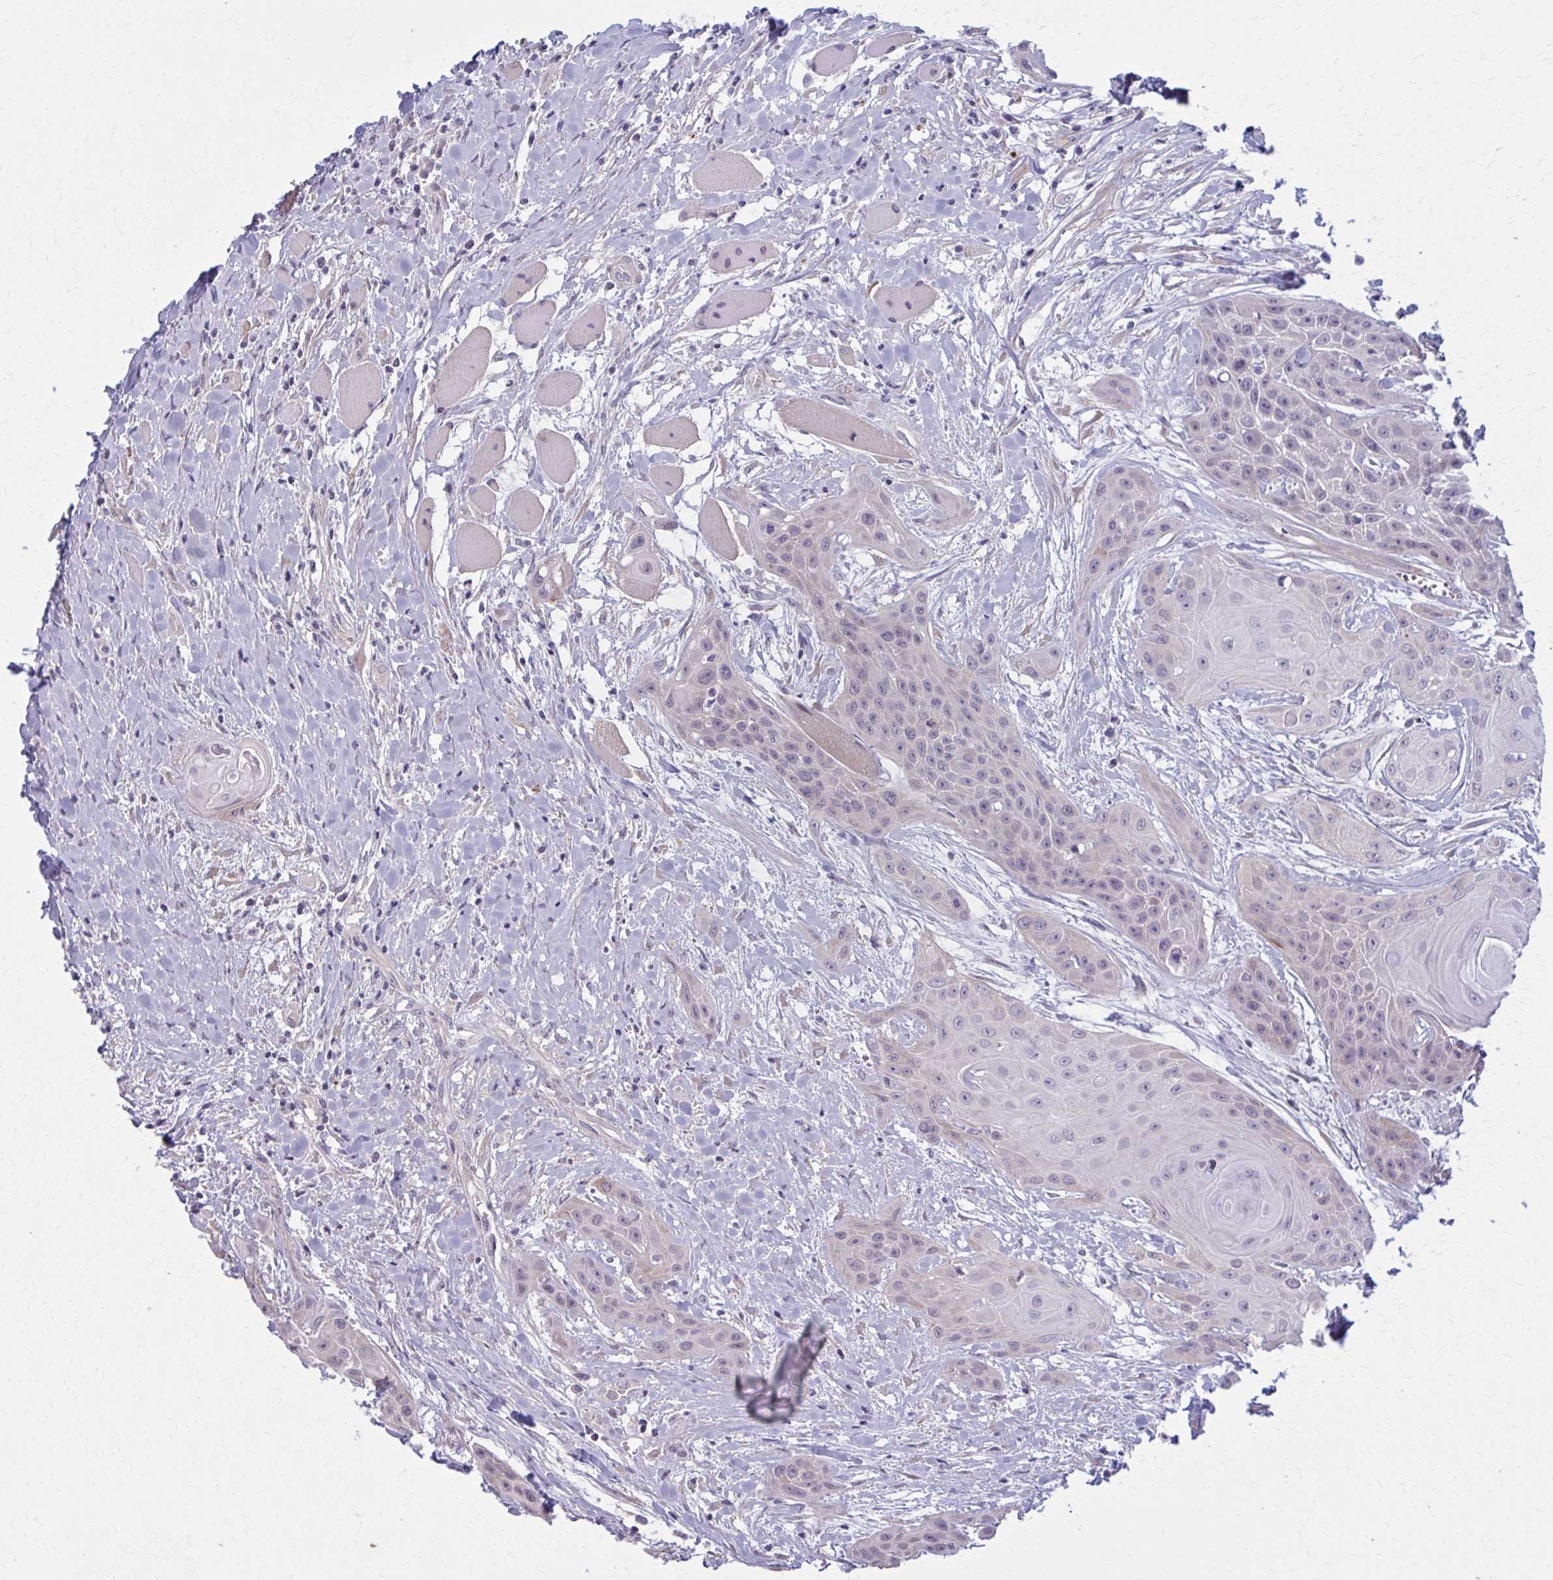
{"staining": {"intensity": "negative", "quantity": "none", "location": "none"}, "tissue": "head and neck cancer", "cell_type": "Tumor cells", "image_type": "cancer", "snomed": [{"axis": "morphology", "description": "Squamous cell carcinoma, NOS"}, {"axis": "topography", "description": "Head-Neck"}], "caption": "Immunohistochemistry photomicrograph of neoplastic tissue: head and neck squamous cell carcinoma stained with DAB (3,3'-diaminobenzidine) exhibits no significant protein positivity in tumor cells. (IHC, brightfield microscopy, high magnification).", "gene": "NUMBL", "patient": {"sex": "female", "age": 73}}